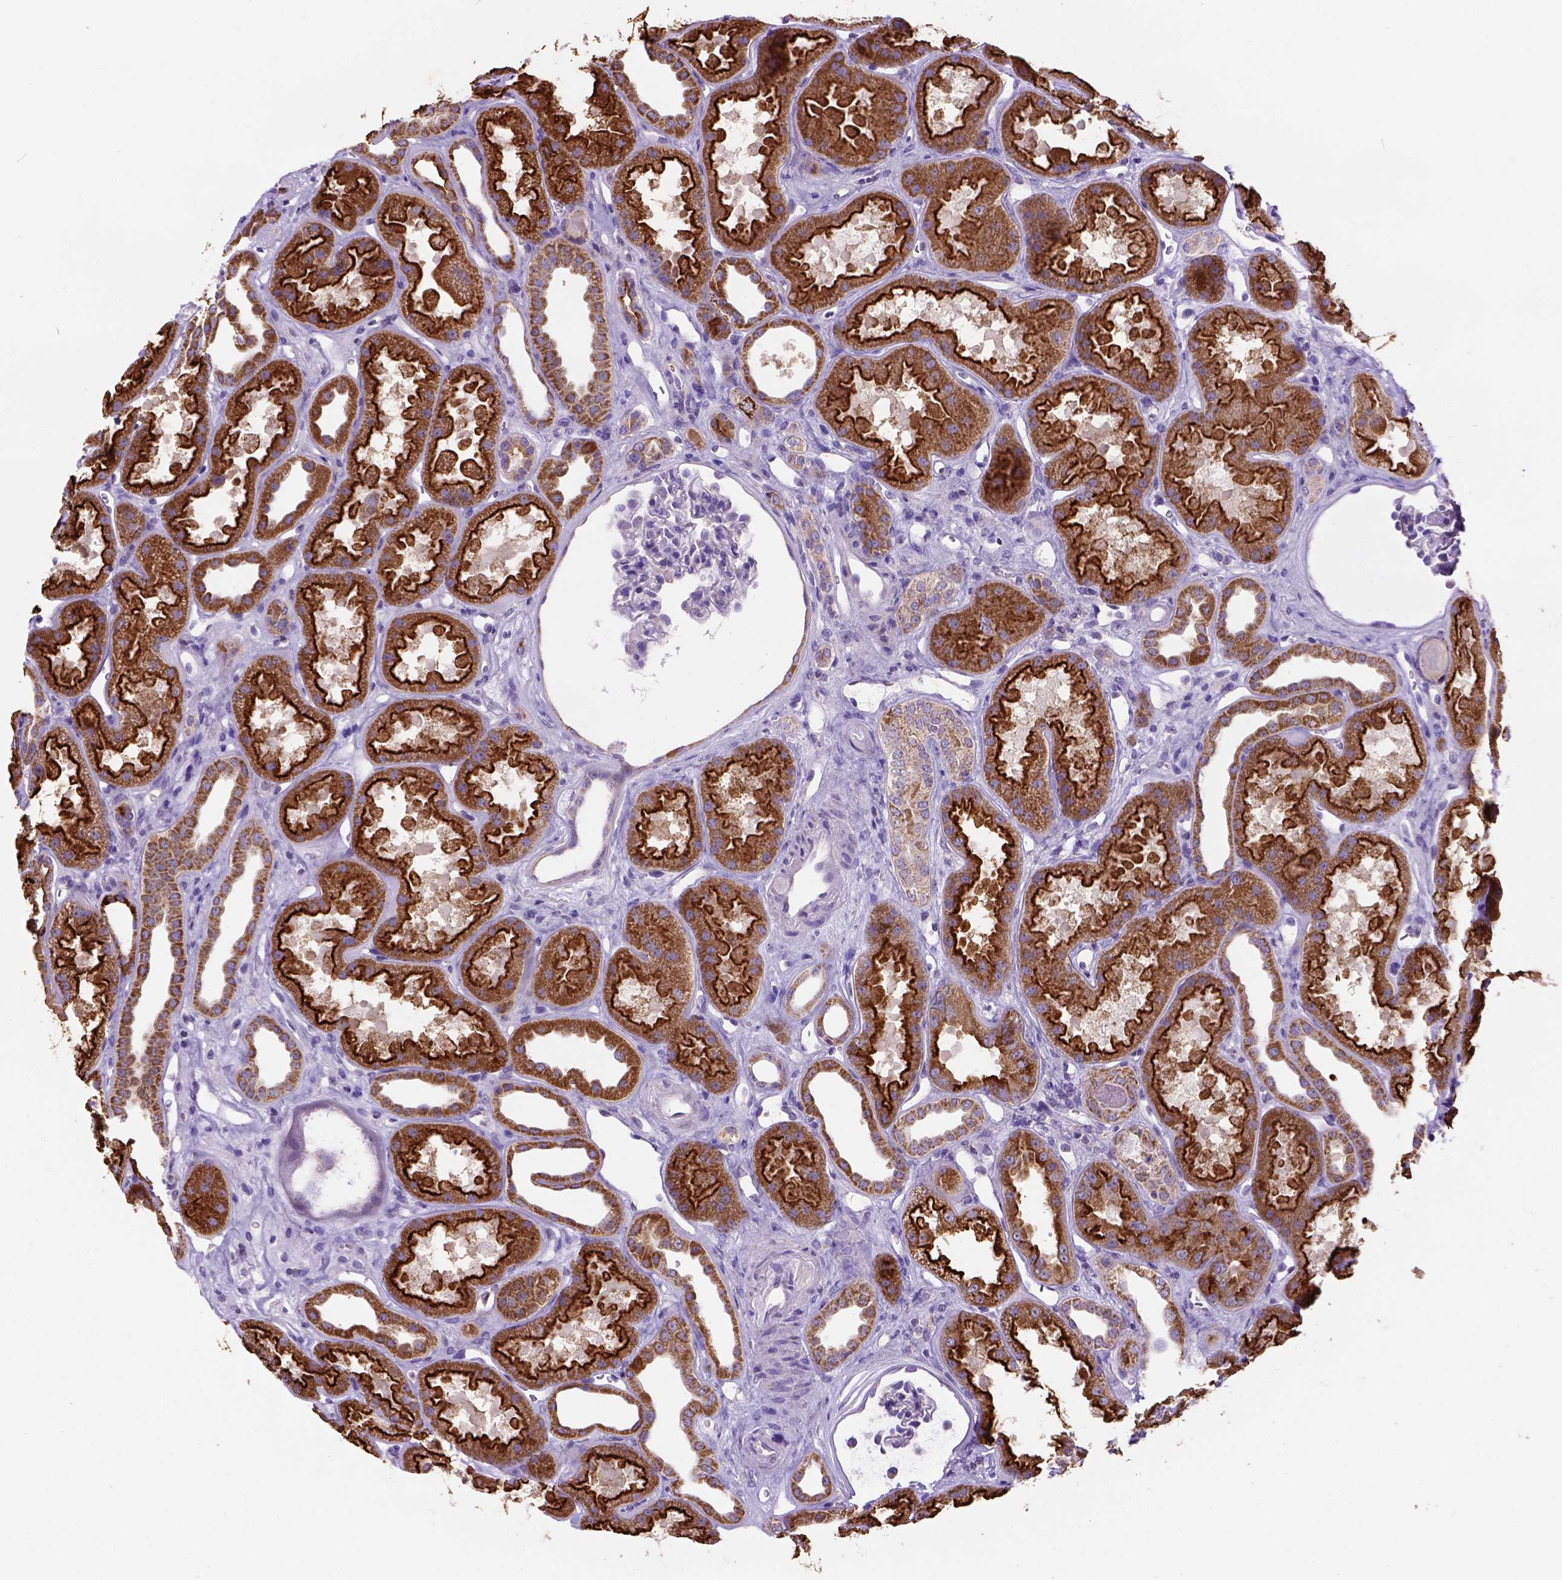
{"staining": {"intensity": "strong", "quantity": "<25%", "location": "cytoplasmic/membranous"}, "tissue": "kidney", "cell_type": "Cells in glomeruli", "image_type": "normal", "snomed": [{"axis": "morphology", "description": "Normal tissue, NOS"}, {"axis": "topography", "description": "Kidney"}], "caption": "Immunohistochemistry (IHC) of unremarkable human kidney reveals medium levels of strong cytoplasmic/membranous expression in approximately <25% of cells in glomeruli. (DAB (3,3'-diaminobenzidine) IHC, brown staining for protein, blue staining for nuclei).", "gene": "L2HGDH", "patient": {"sex": "male", "age": 61}}